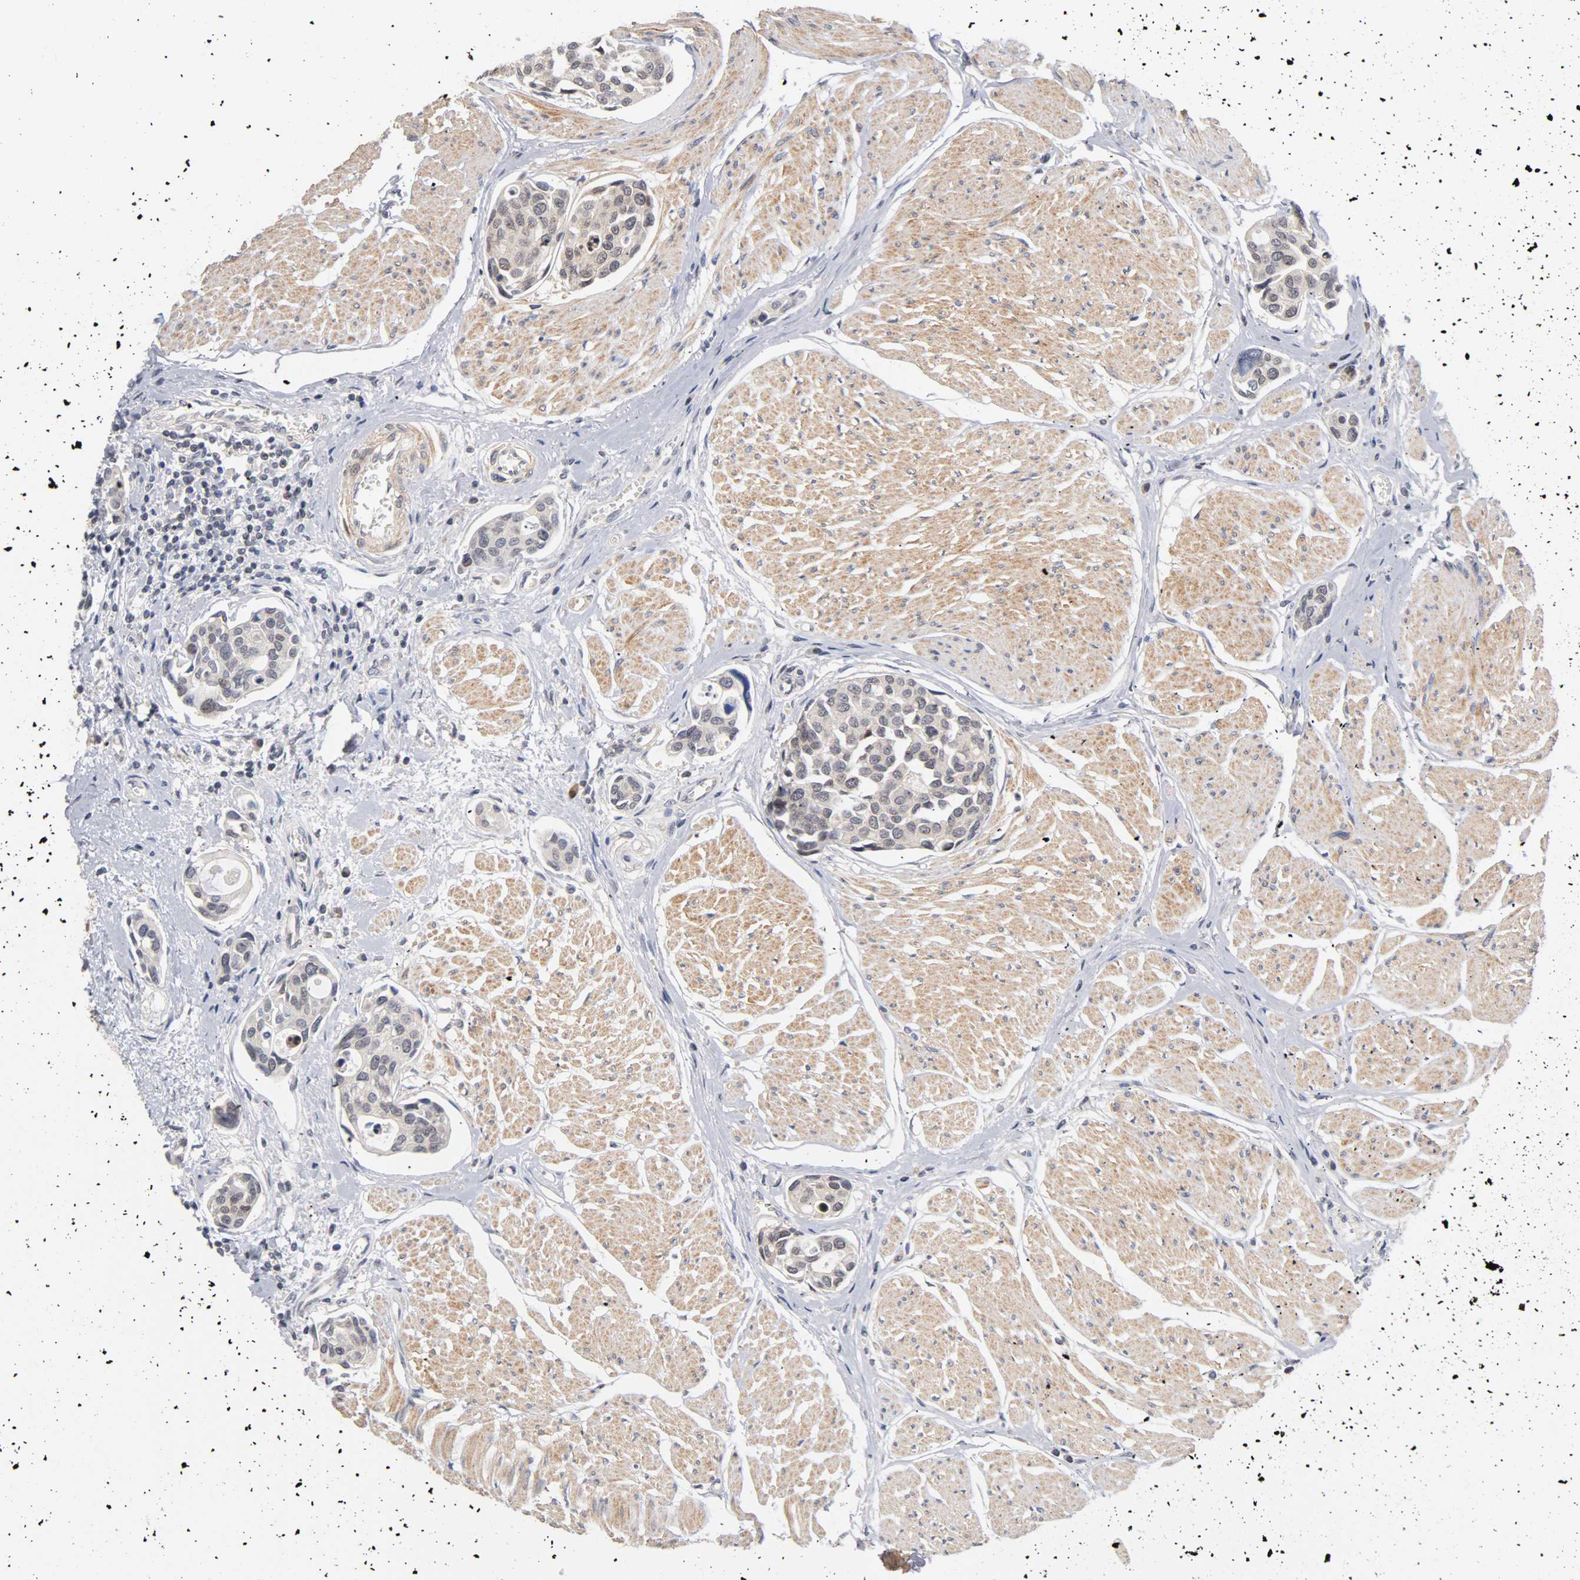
{"staining": {"intensity": "negative", "quantity": "none", "location": "none"}, "tissue": "urothelial cancer", "cell_type": "Tumor cells", "image_type": "cancer", "snomed": [{"axis": "morphology", "description": "Urothelial carcinoma, High grade"}, {"axis": "topography", "description": "Urinary bladder"}], "caption": "Immunohistochemistry micrograph of urothelial cancer stained for a protein (brown), which shows no expression in tumor cells.", "gene": "UBE2M", "patient": {"sex": "male", "age": 78}}